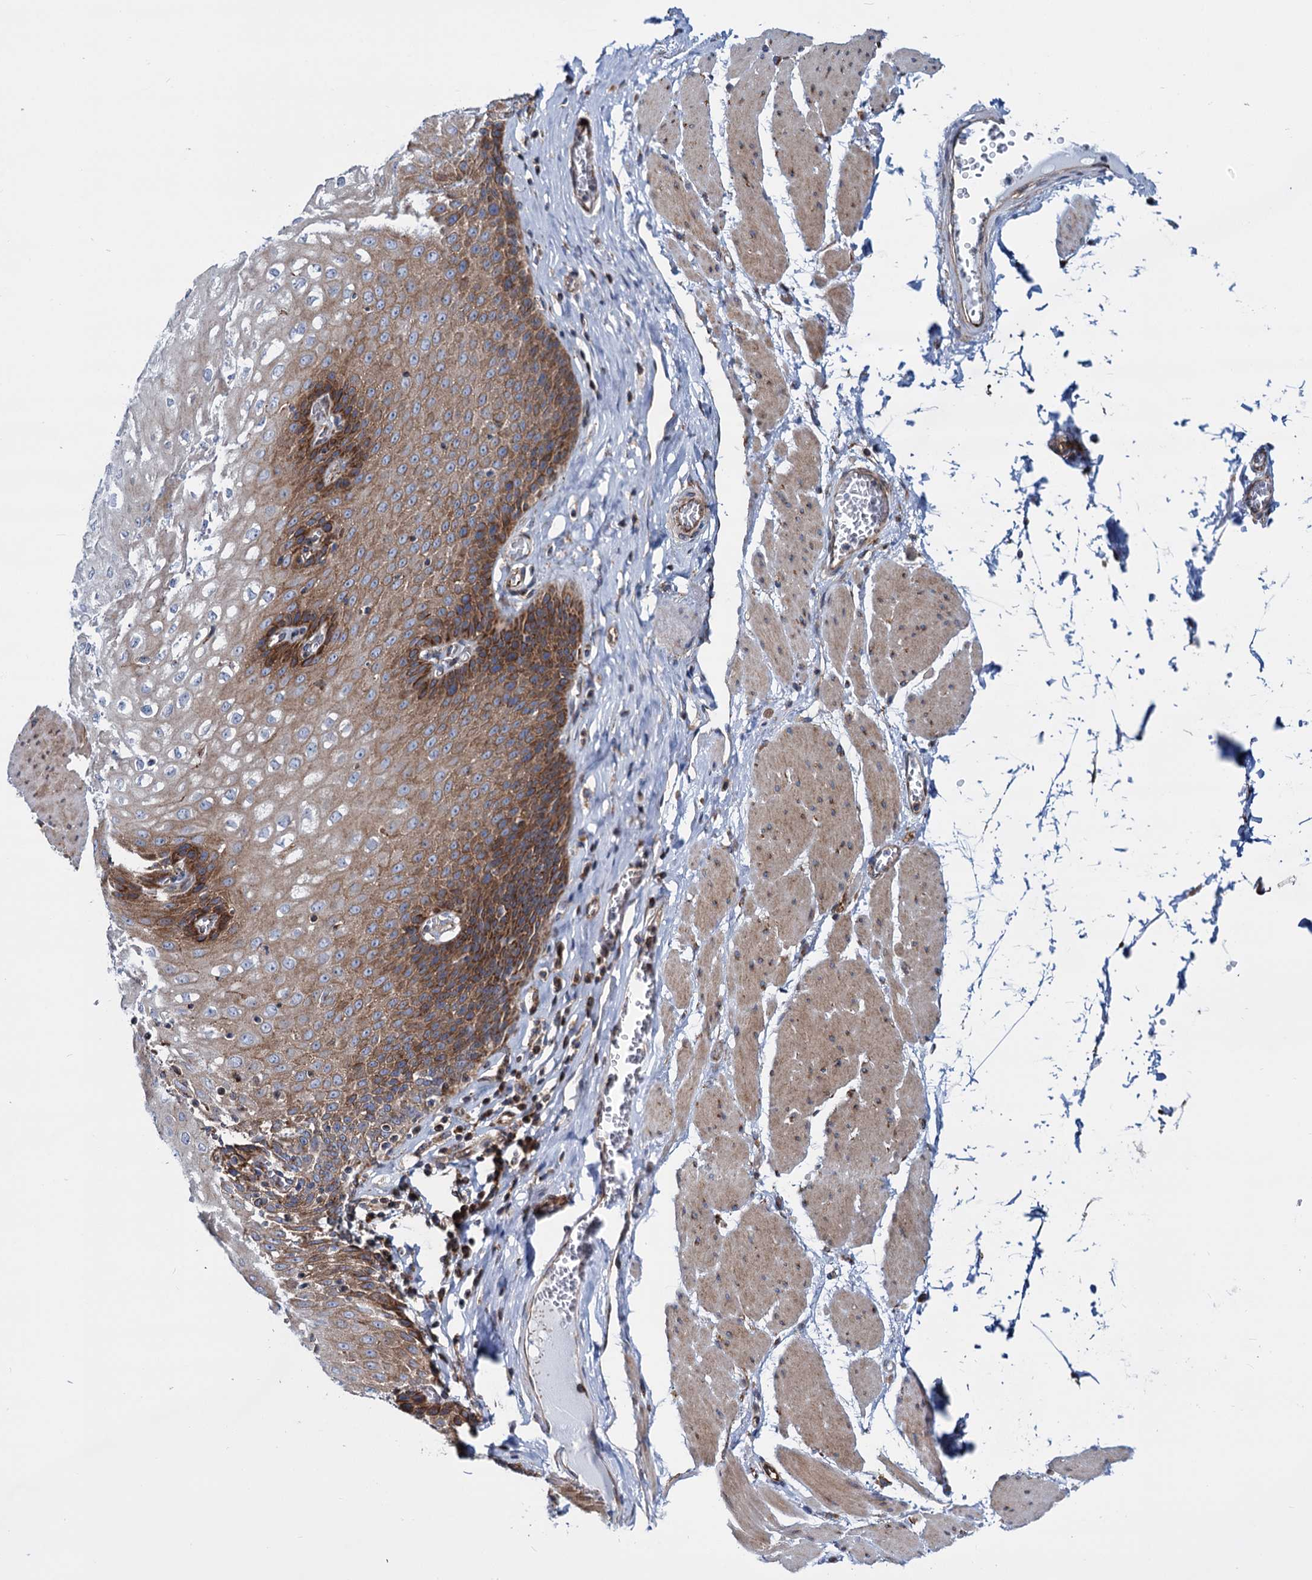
{"staining": {"intensity": "moderate", "quantity": ">75%", "location": "cytoplasmic/membranous"}, "tissue": "esophagus", "cell_type": "Squamous epithelial cells", "image_type": "normal", "snomed": [{"axis": "morphology", "description": "Normal tissue, NOS"}, {"axis": "topography", "description": "Esophagus"}], "caption": "Immunohistochemical staining of unremarkable human esophagus exhibits medium levels of moderate cytoplasmic/membranous expression in about >75% of squamous epithelial cells.", "gene": "PSEN1", "patient": {"sex": "male", "age": 60}}